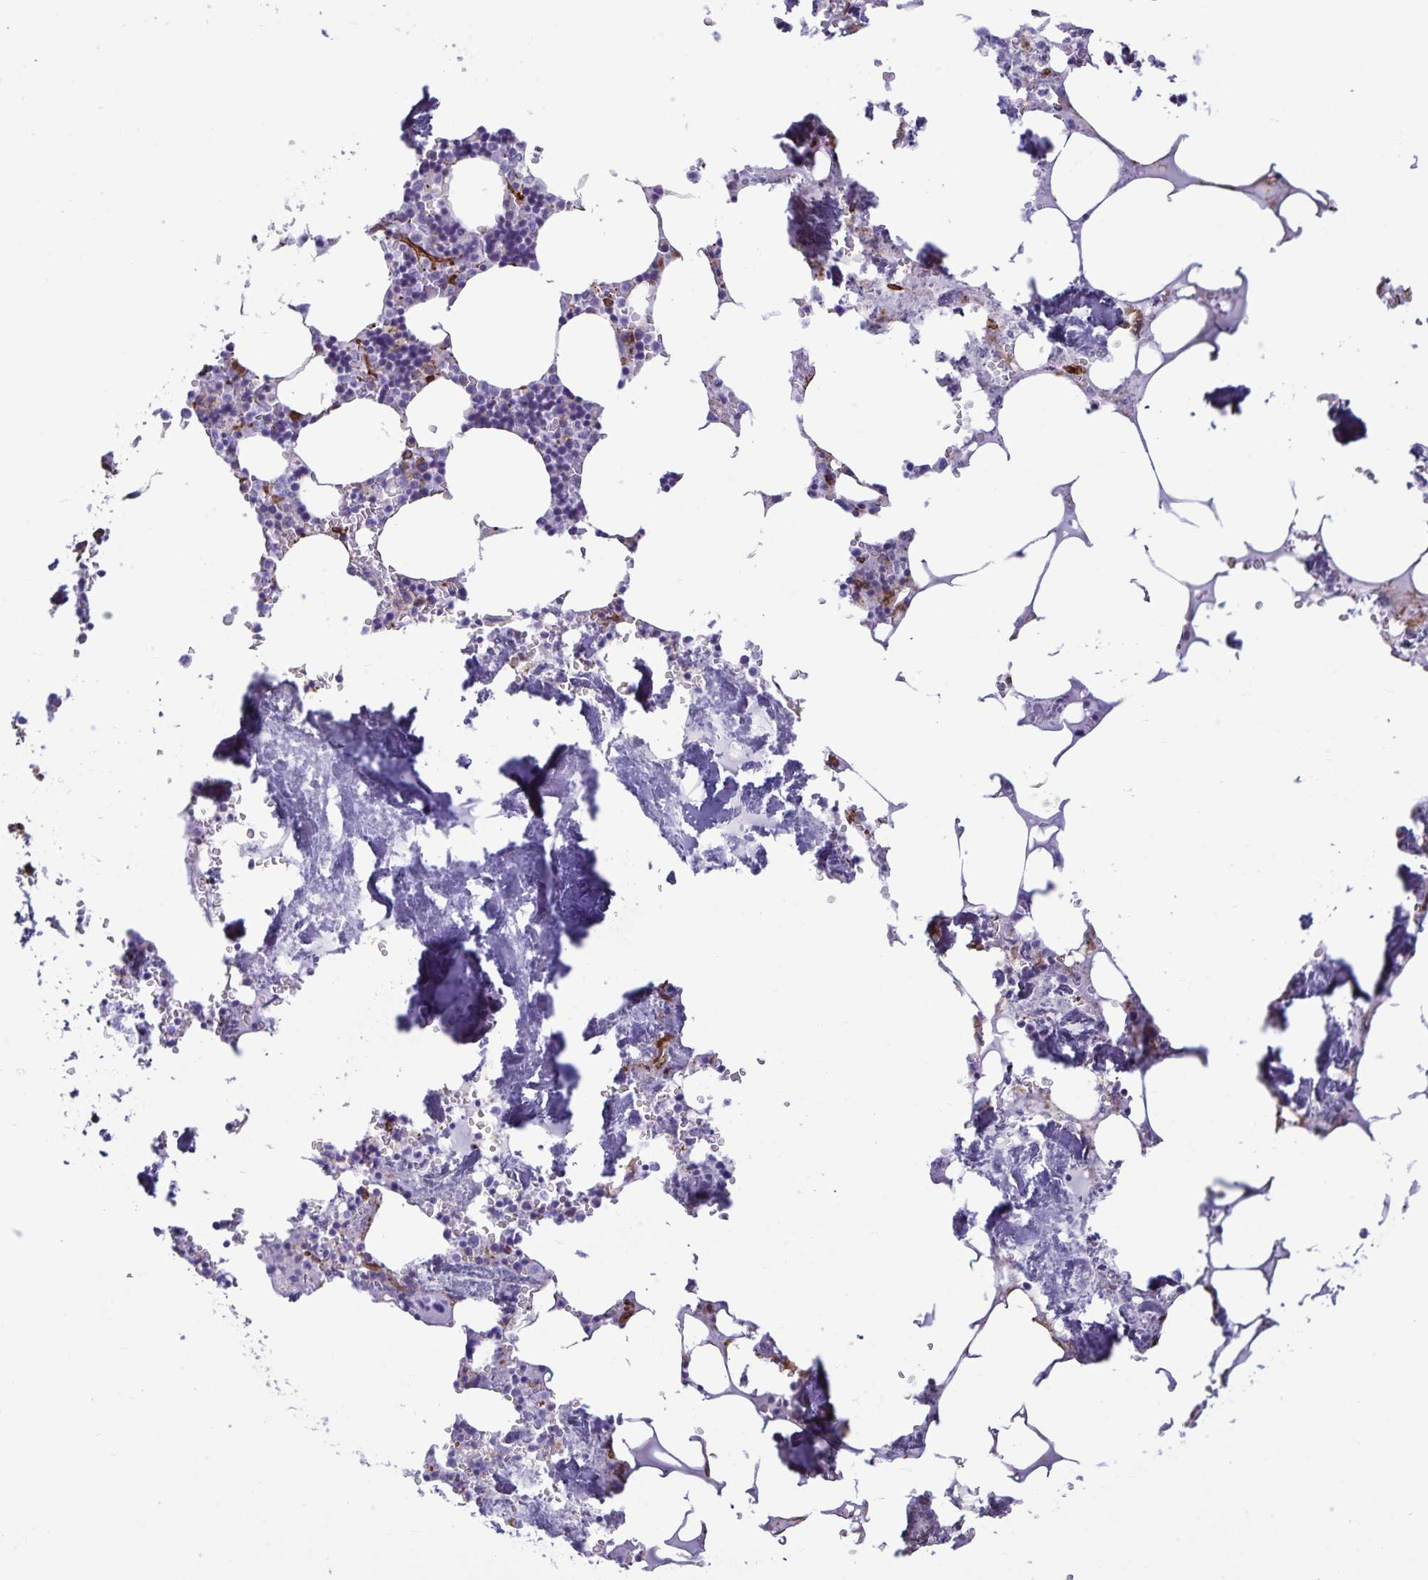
{"staining": {"intensity": "negative", "quantity": "none", "location": "none"}, "tissue": "bone marrow", "cell_type": "Hematopoietic cells", "image_type": "normal", "snomed": [{"axis": "morphology", "description": "Normal tissue, NOS"}, {"axis": "topography", "description": "Bone marrow"}], "caption": "This histopathology image is of unremarkable bone marrow stained with immunohistochemistry (IHC) to label a protein in brown with the nuclei are counter-stained blue. There is no positivity in hematopoietic cells. The staining was performed using DAB to visualize the protein expression in brown, while the nuclei were stained in blue with hematoxylin (Magnification: 20x).", "gene": "RCN1", "patient": {"sex": "male", "age": 54}}